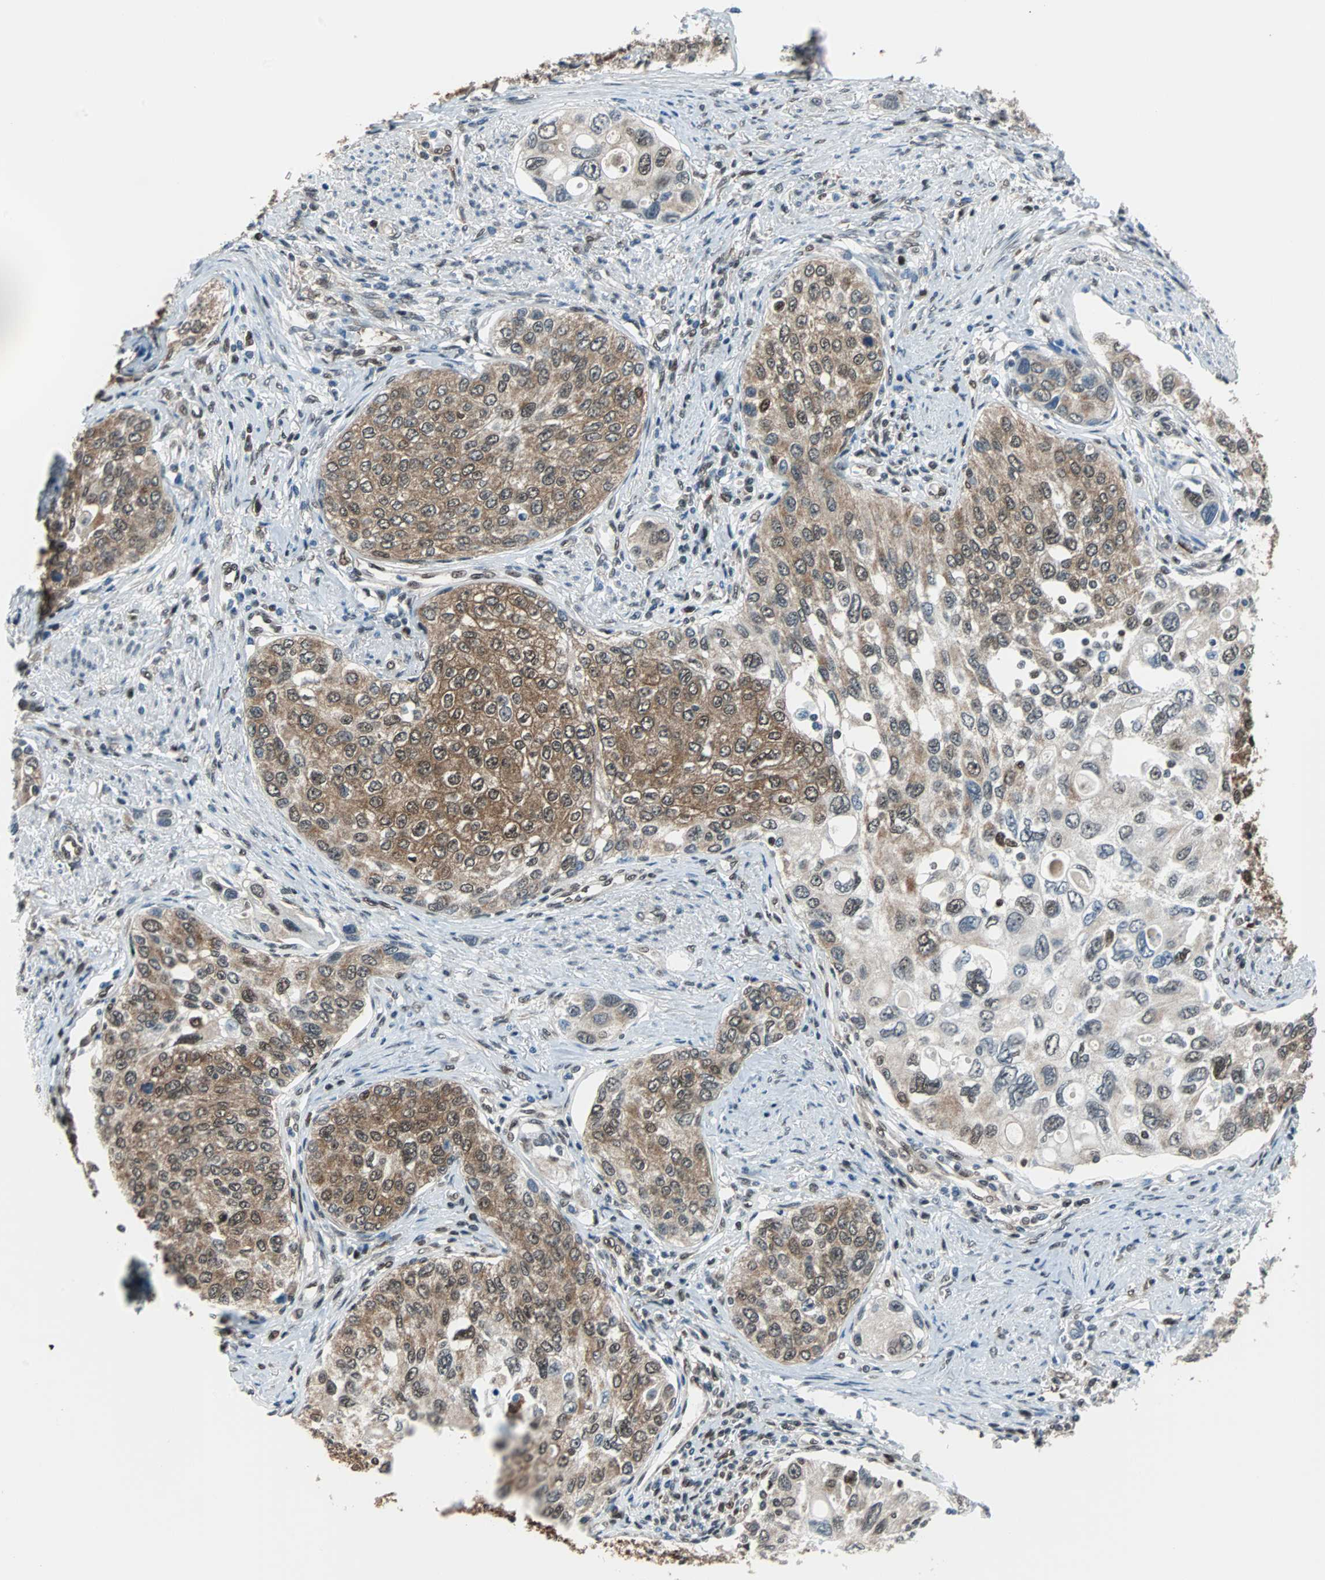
{"staining": {"intensity": "moderate", "quantity": ">75%", "location": "cytoplasmic/membranous"}, "tissue": "urothelial cancer", "cell_type": "Tumor cells", "image_type": "cancer", "snomed": [{"axis": "morphology", "description": "Urothelial carcinoma, High grade"}, {"axis": "topography", "description": "Urinary bladder"}], "caption": "Immunohistochemical staining of human urothelial carcinoma (high-grade) demonstrates medium levels of moderate cytoplasmic/membranous positivity in about >75% of tumor cells. (DAB (3,3'-diaminobenzidine) = brown stain, brightfield microscopy at high magnification).", "gene": "VCP", "patient": {"sex": "female", "age": 56}}